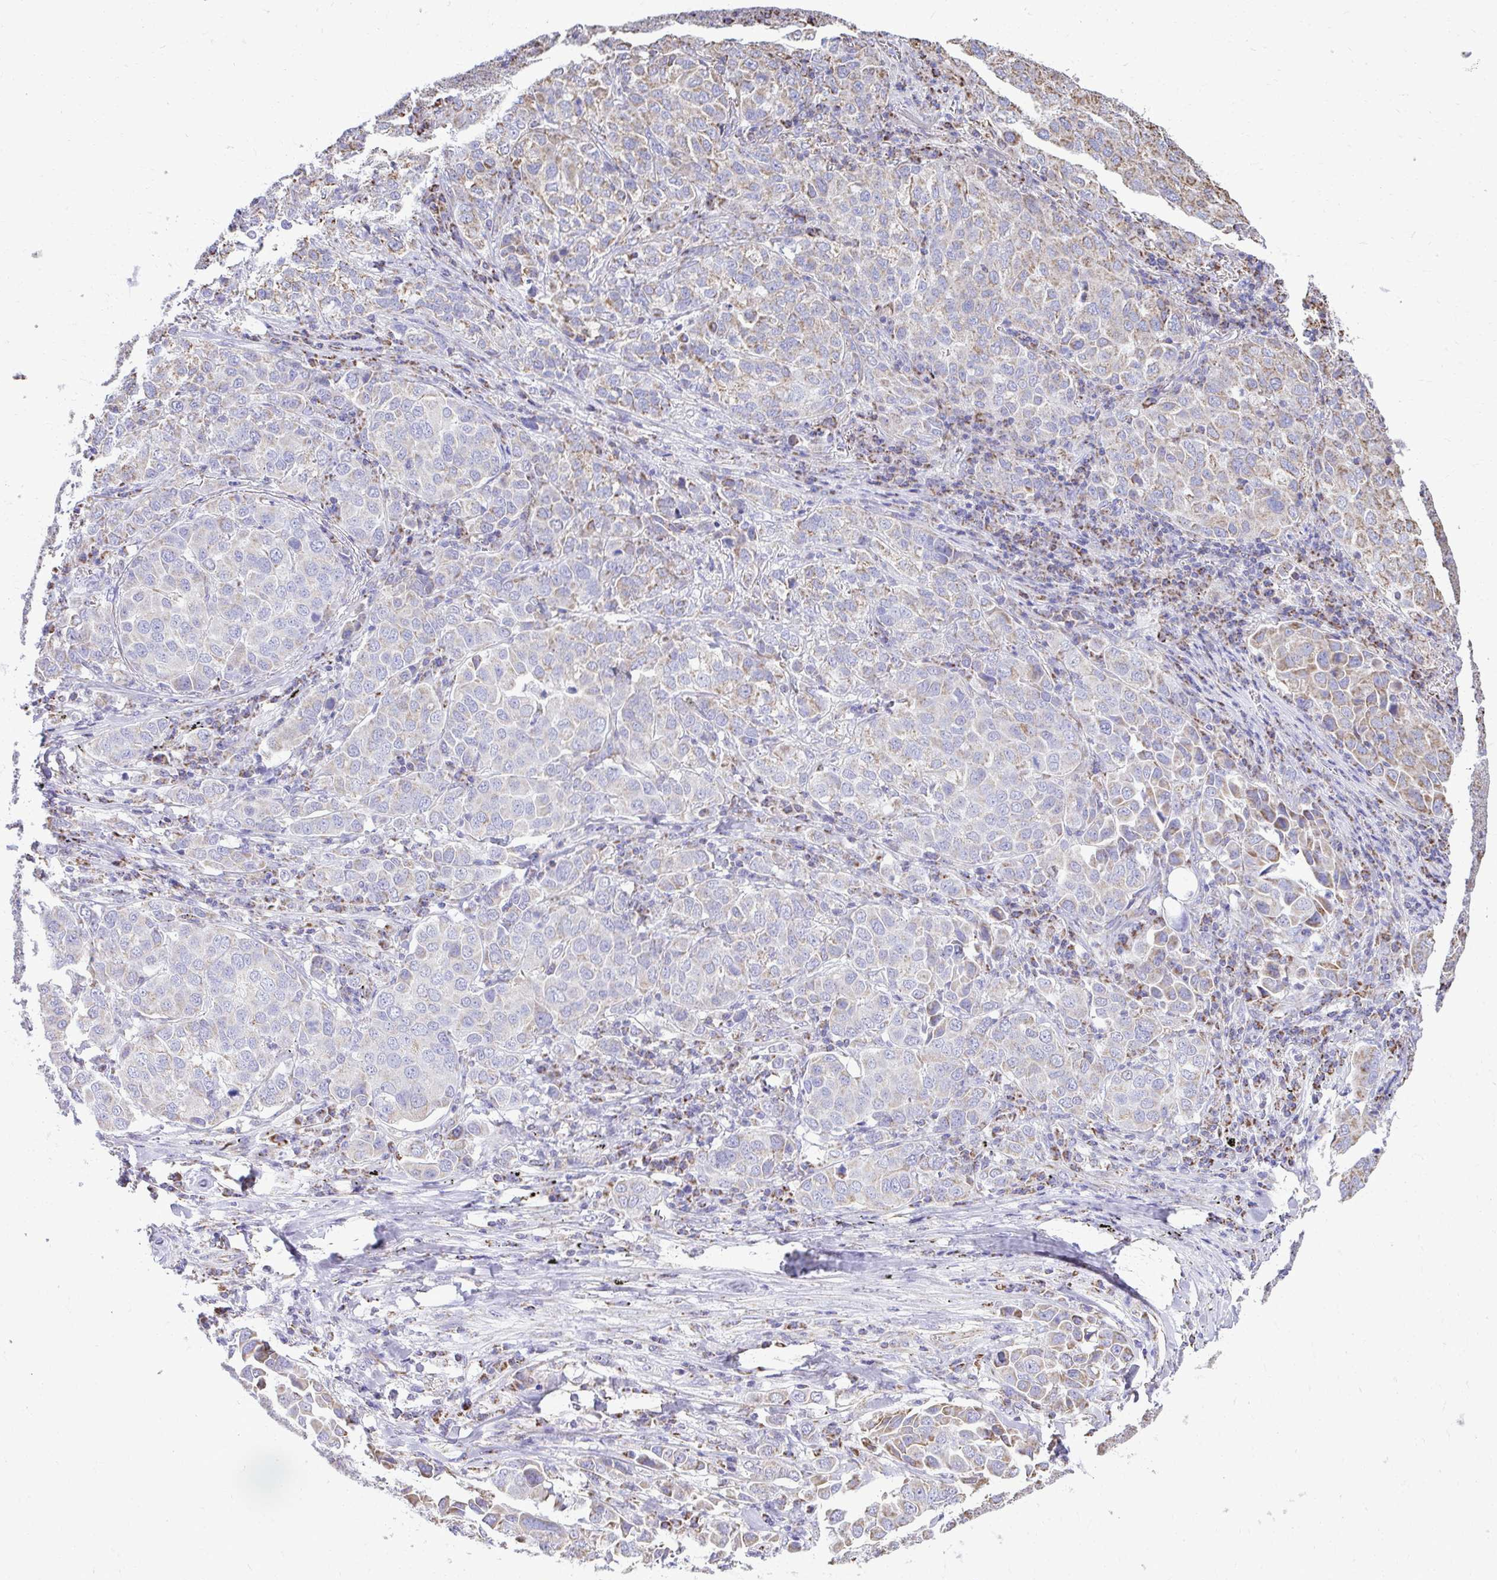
{"staining": {"intensity": "weak", "quantity": "<25%", "location": "cytoplasmic/membranous"}, "tissue": "lung cancer", "cell_type": "Tumor cells", "image_type": "cancer", "snomed": [{"axis": "morphology", "description": "Adenocarcinoma, NOS"}, {"axis": "morphology", "description": "Adenocarcinoma, metastatic, NOS"}, {"axis": "topography", "description": "Lymph node"}, {"axis": "topography", "description": "Lung"}], "caption": "Lung adenocarcinoma was stained to show a protein in brown. There is no significant positivity in tumor cells.", "gene": "MPZL2", "patient": {"sex": "female", "age": 65}}